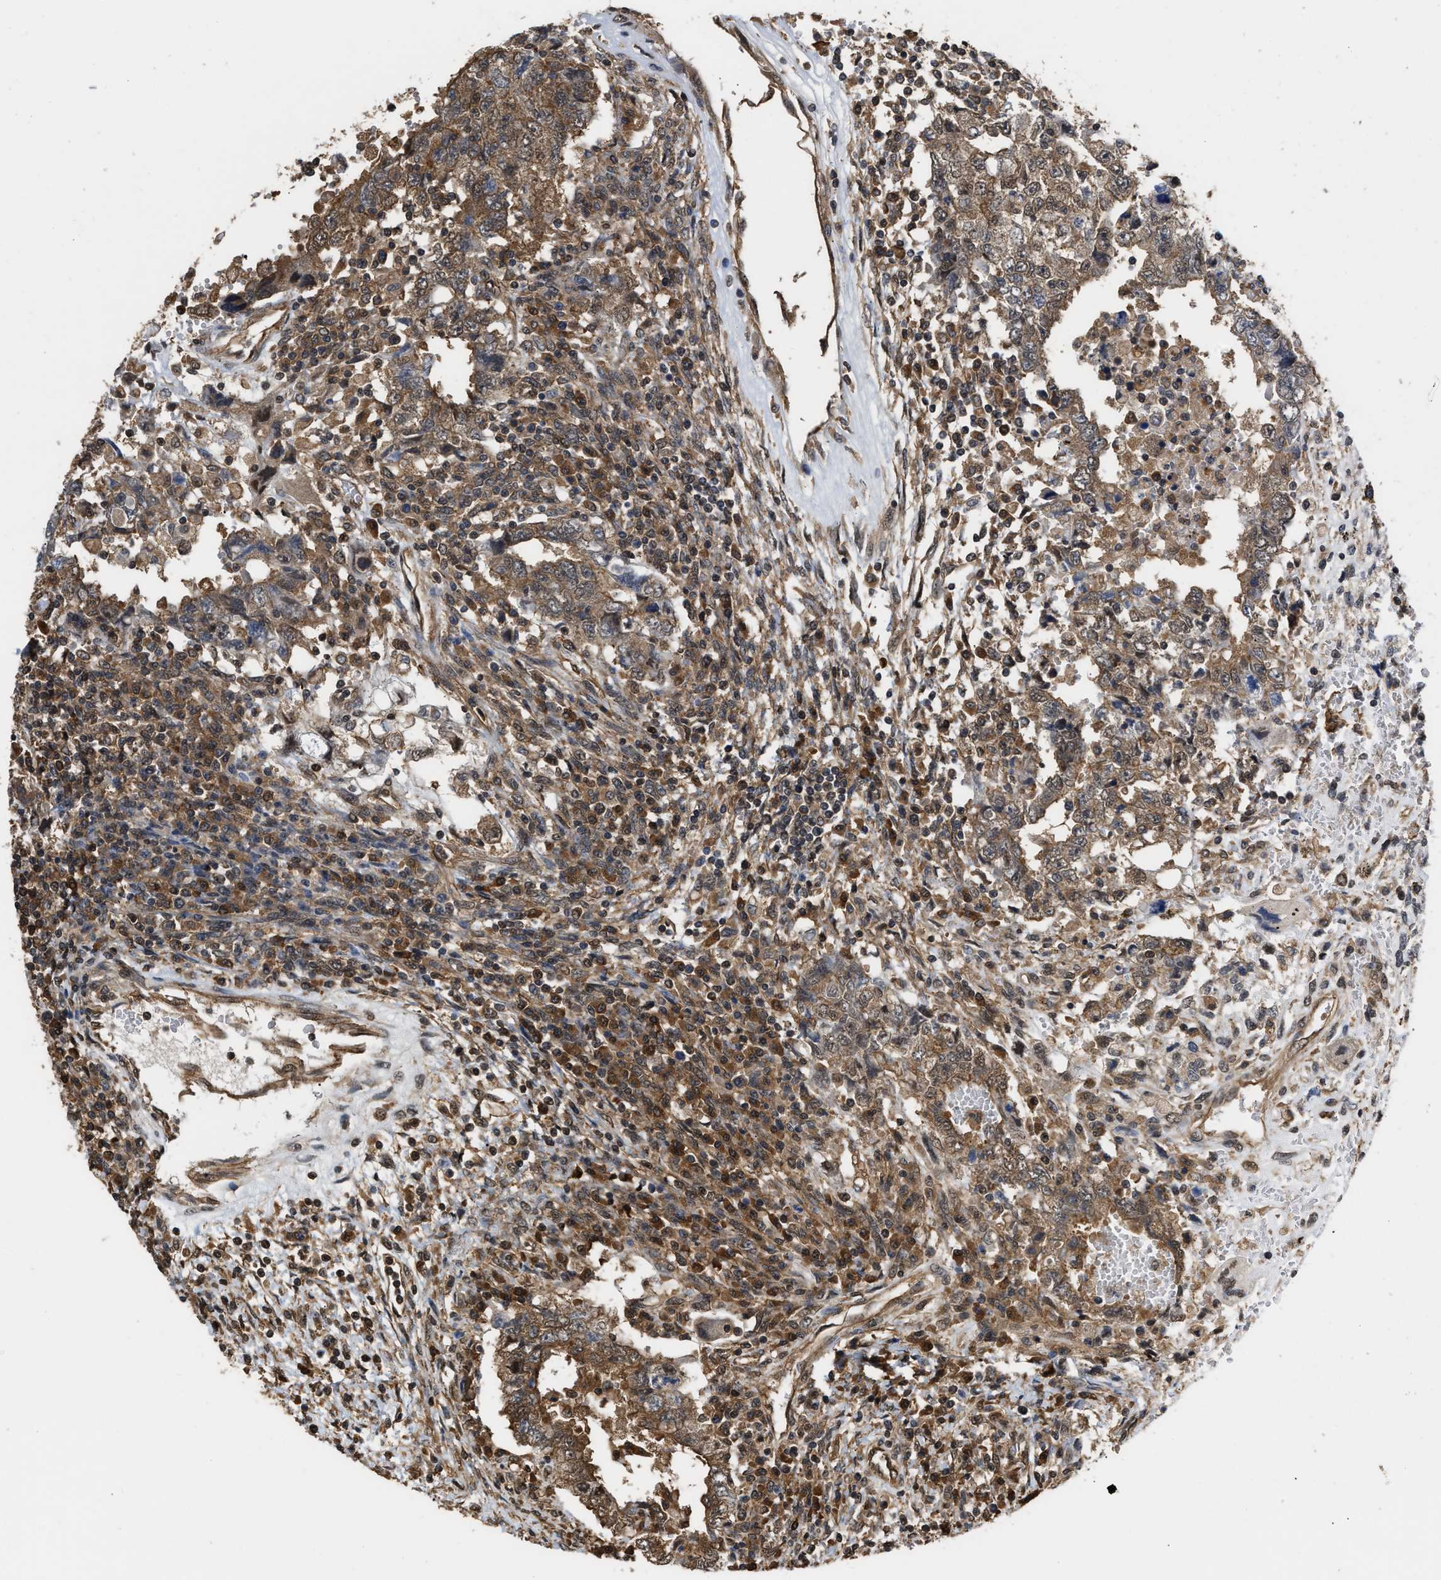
{"staining": {"intensity": "weak", "quantity": ">75%", "location": "cytoplasmic/membranous,nuclear"}, "tissue": "testis cancer", "cell_type": "Tumor cells", "image_type": "cancer", "snomed": [{"axis": "morphology", "description": "Carcinoma, Embryonal, NOS"}, {"axis": "topography", "description": "Testis"}], "caption": "IHC of human embryonal carcinoma (testis) exhibits low levels of weak cytoplasmic/membranous and nuclear positivity in about >75% of tumor cells.", "gene": "SCAI", "patient": {"sex": "male", "age": 26}}